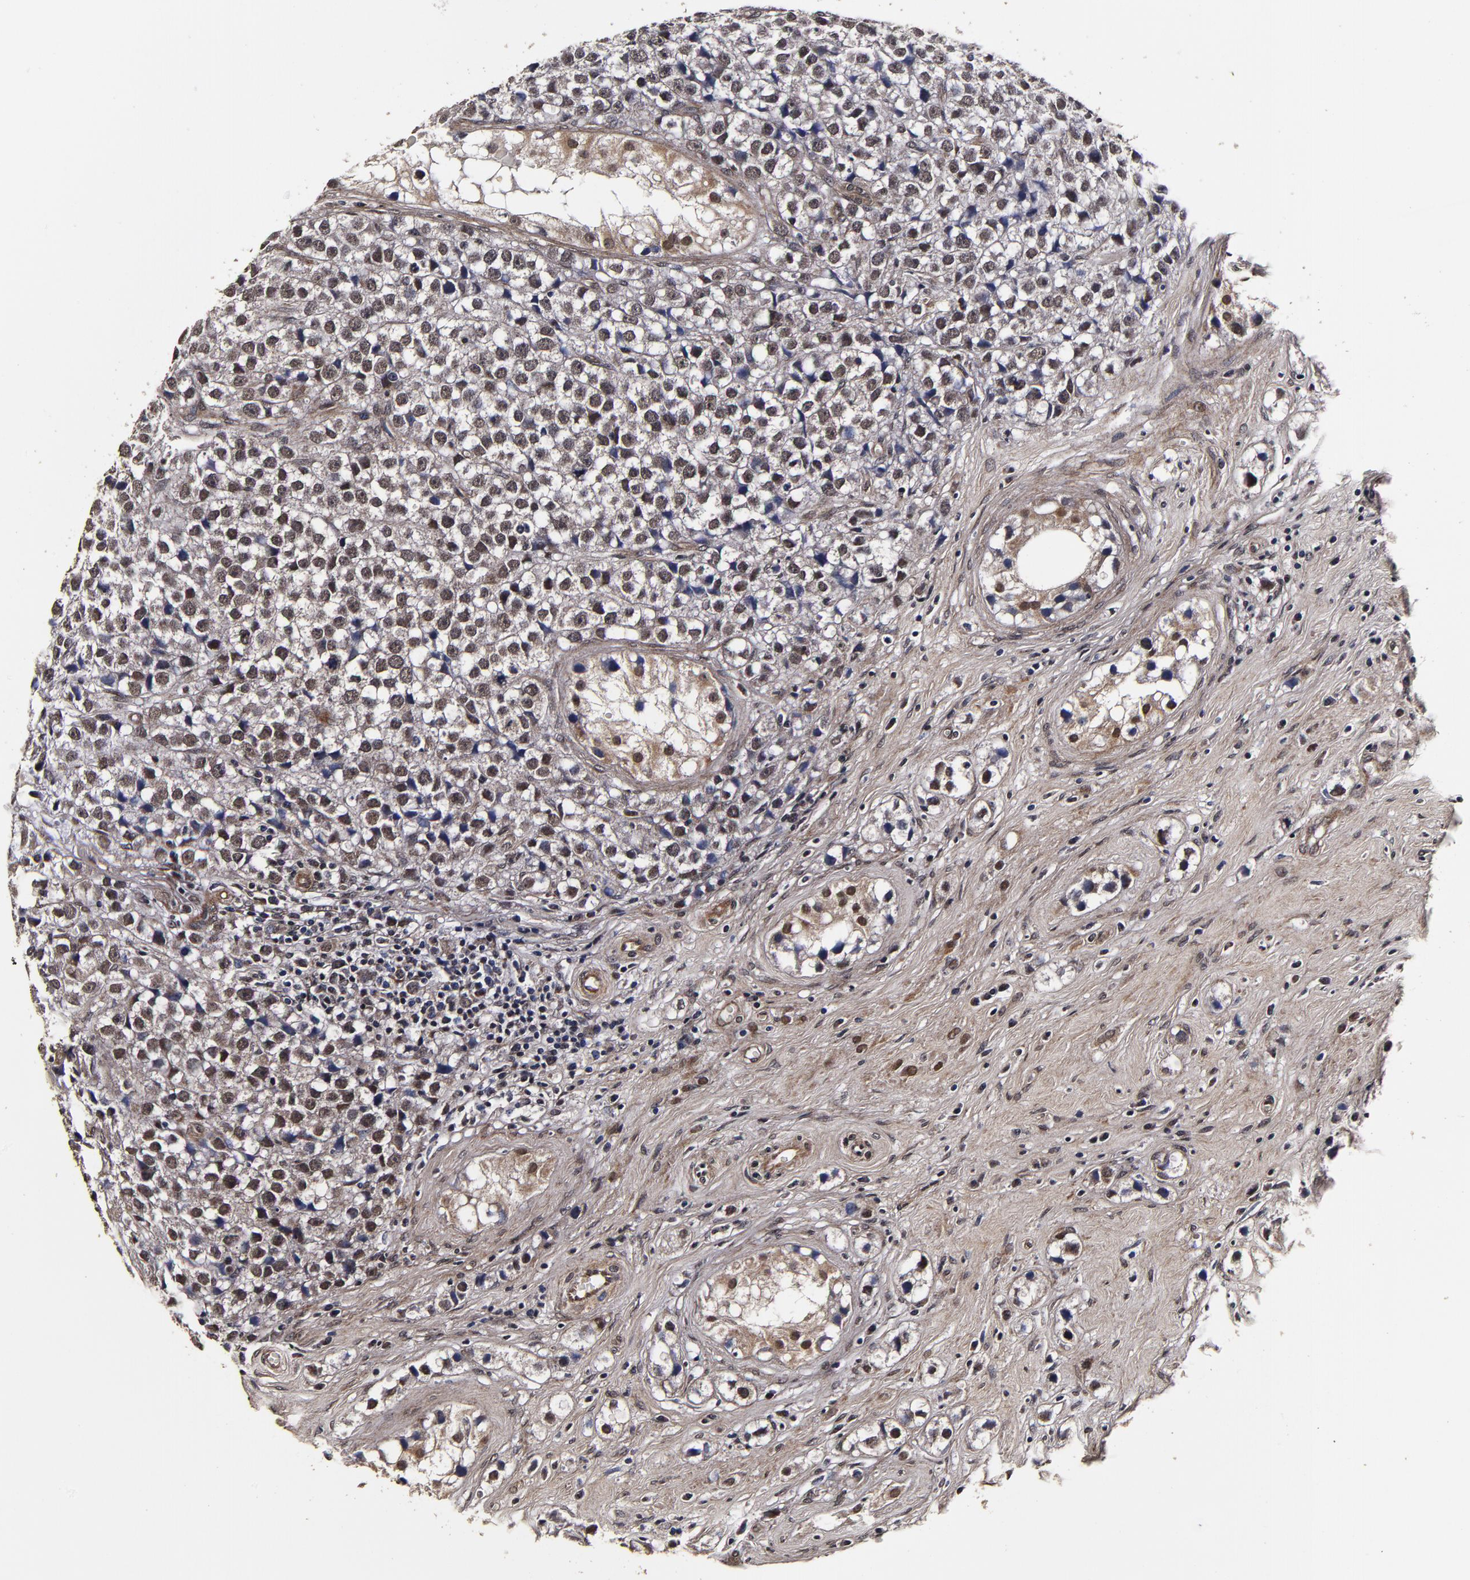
{"staining": {"intensity": "weak", "quantity": ">75%", "location": "cytoplasmic/membranous,nuclear"}, "tissue": "testis cancer", "cell_type": "Tumor cells", "image_type": "cancer", "snomed": [{"axis": "morphology", "description": "Seminoma, NOS"}, {"axis": "topography", "description": "Testis"}], "caption": "A high-resolution photomicrograph shows immunohistochemistry (IHC) staining of seminoma (testis), which shows weak cytoplasmic/membranous and nuclear staining in approximately >75% of tumor cells.", "gene": "MMP15", "patient": {"sex": "male", "age": 25}}